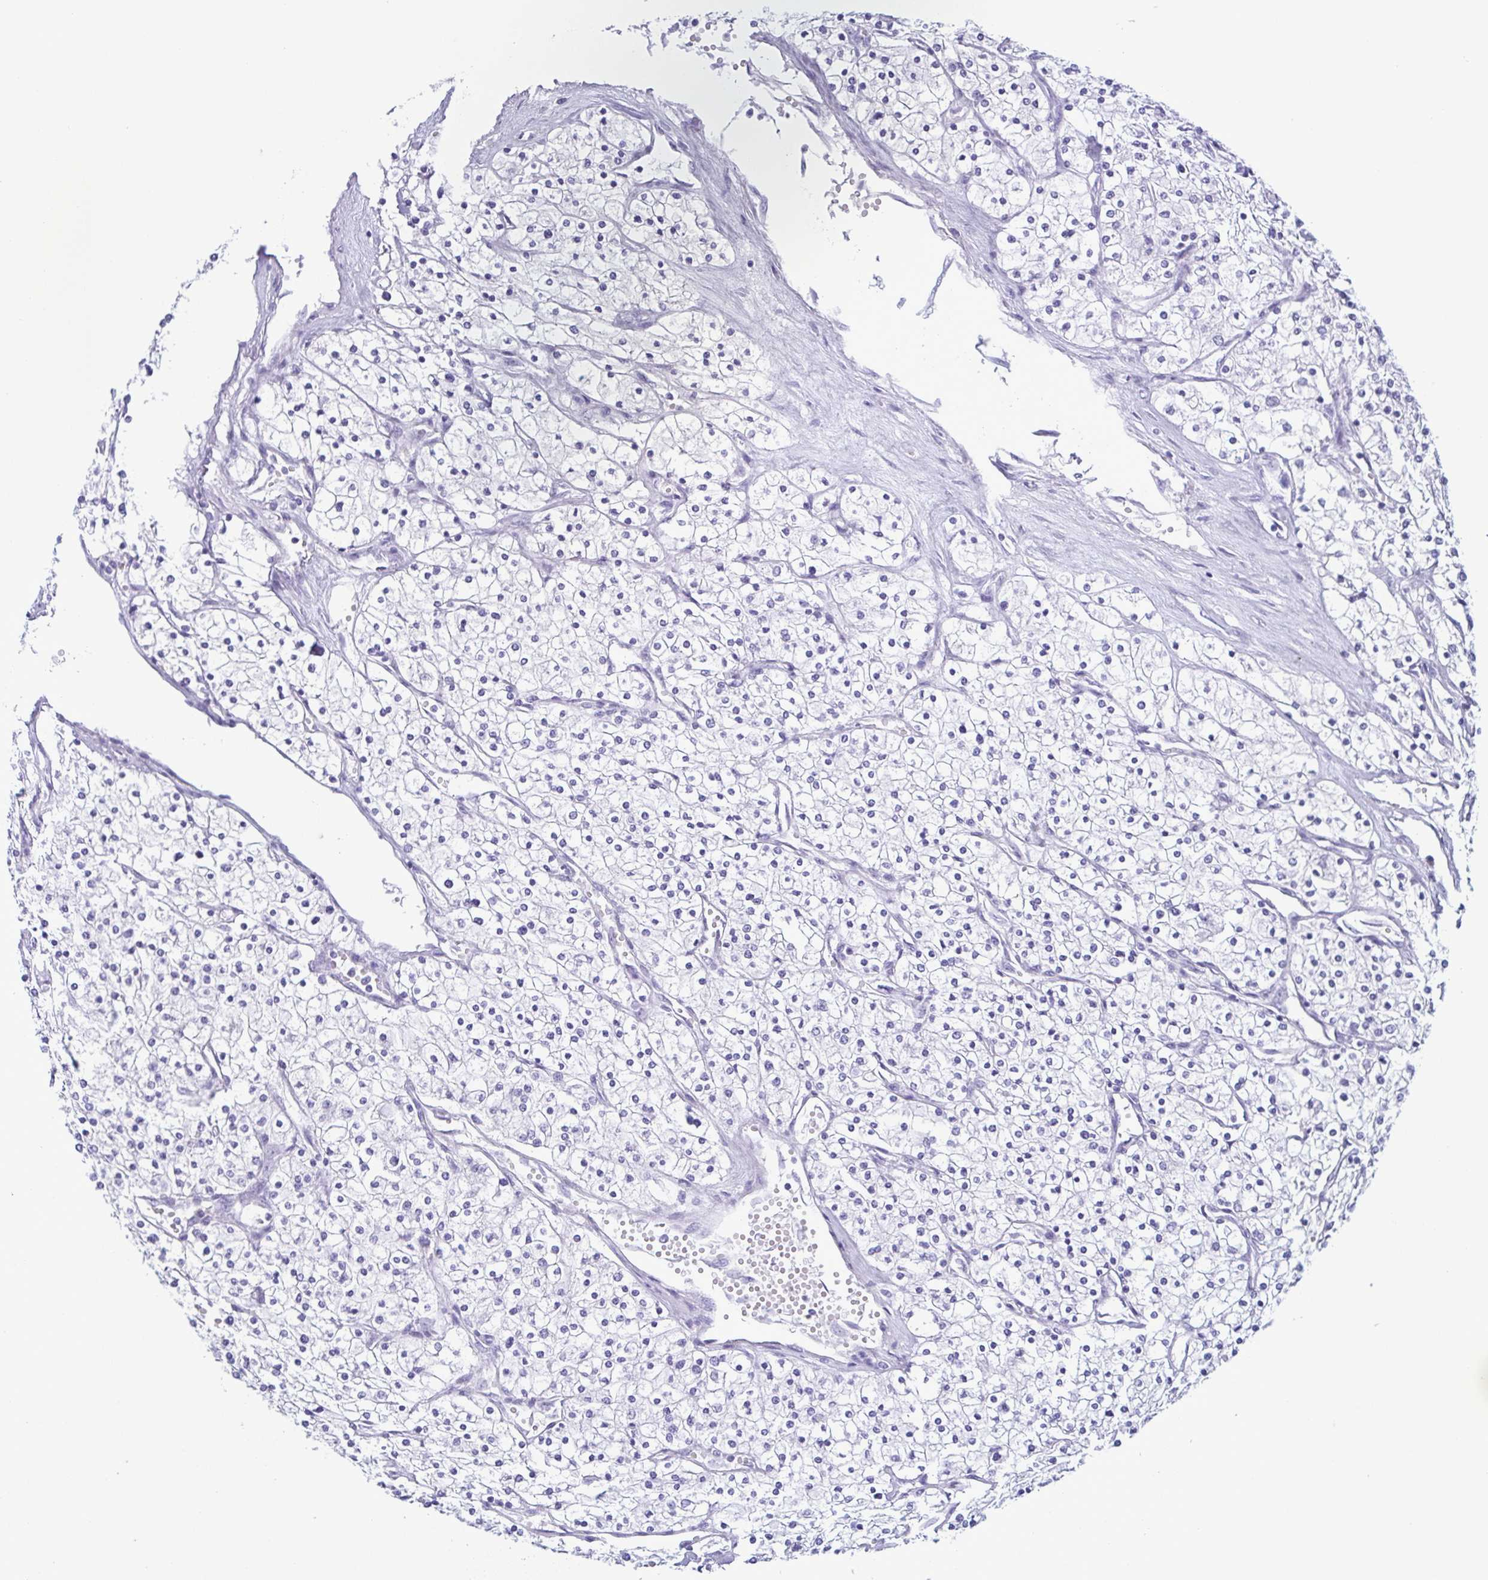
{"staining": {"intensity": "negative", "quantity": "none", "location": "none"}, "tissue": "renal cancer", "cell_type": "Tumor cells", "image_type": "cancer", "snomed": [{"axis": "morphology", "description": "Adenocarcinoma, NOS"}, {"axis": "topography", "description": "Kidney"}], "caption": "Tumor cells show no significant protein expression in adenocarcinoma (renal).", "gene": "LTF", "patient": {"sex": "male", "age": 80}}